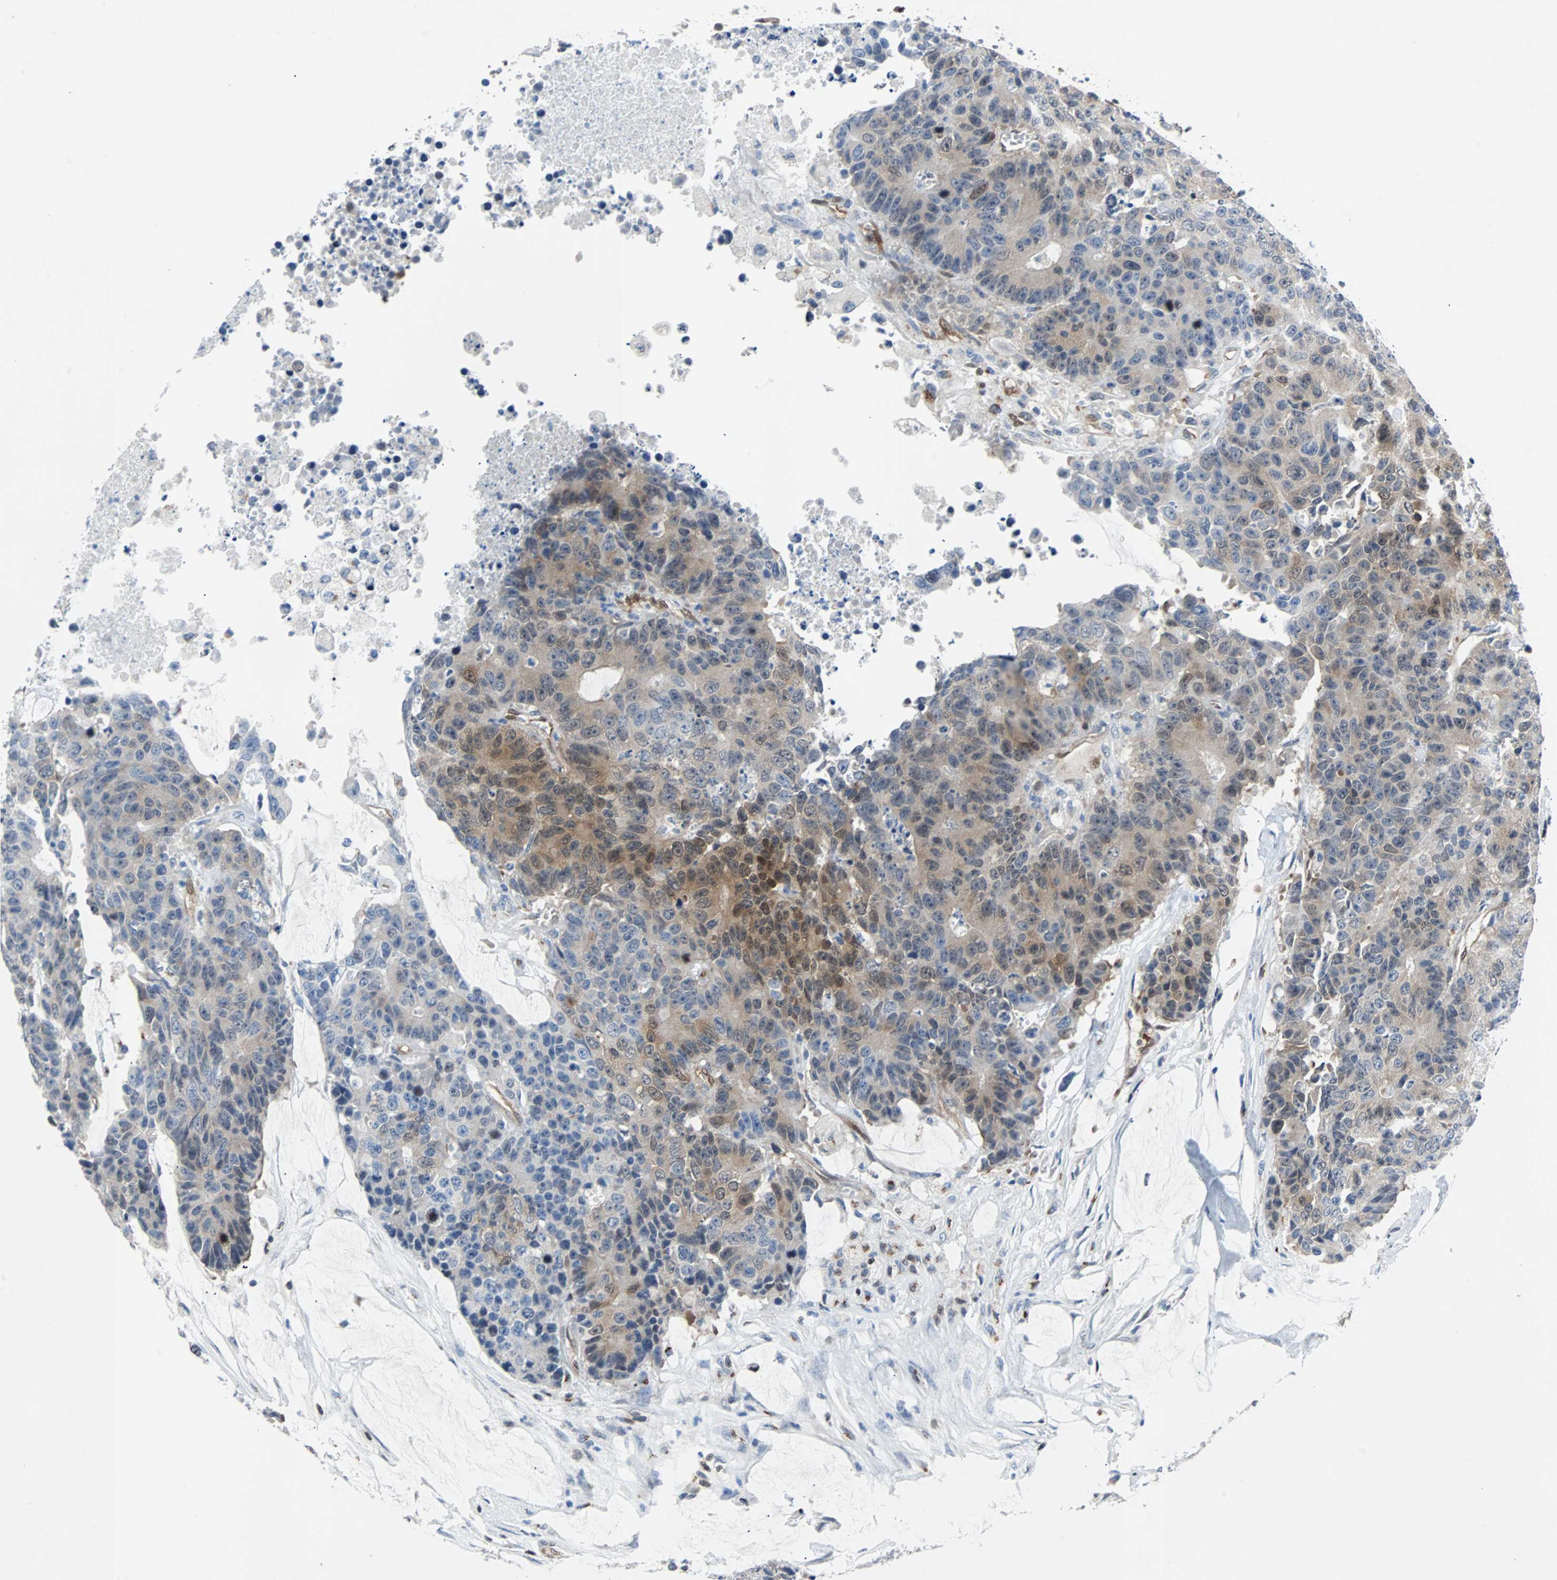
{"staining": {"intensity": "weak", "quantity": "25%-75%", "location": "cytoplasmic/membranous,nuclear"}, "tissue": "colorectal cancer", "cell_type": "Tumor cells", "image_type": "cancer", "snomed": [{"axis": "morphology", "description": "Adenocarcinoma, NOS"}, {"axis": "topography", "description": "Colon"}], "caption": "IHC image of neoplastic tissue: colorectal cancer (adenocarcinoma) stained using IHC displays low levels of weak protein expression localized specifically in the cytoplasmic/membranous and nuclear of tumor cells, appearing as a cytoplasmic/membranous and nuclear brown color.", "gene": "MAP2K6", "patient": {"sex": "female", "age": 86}}